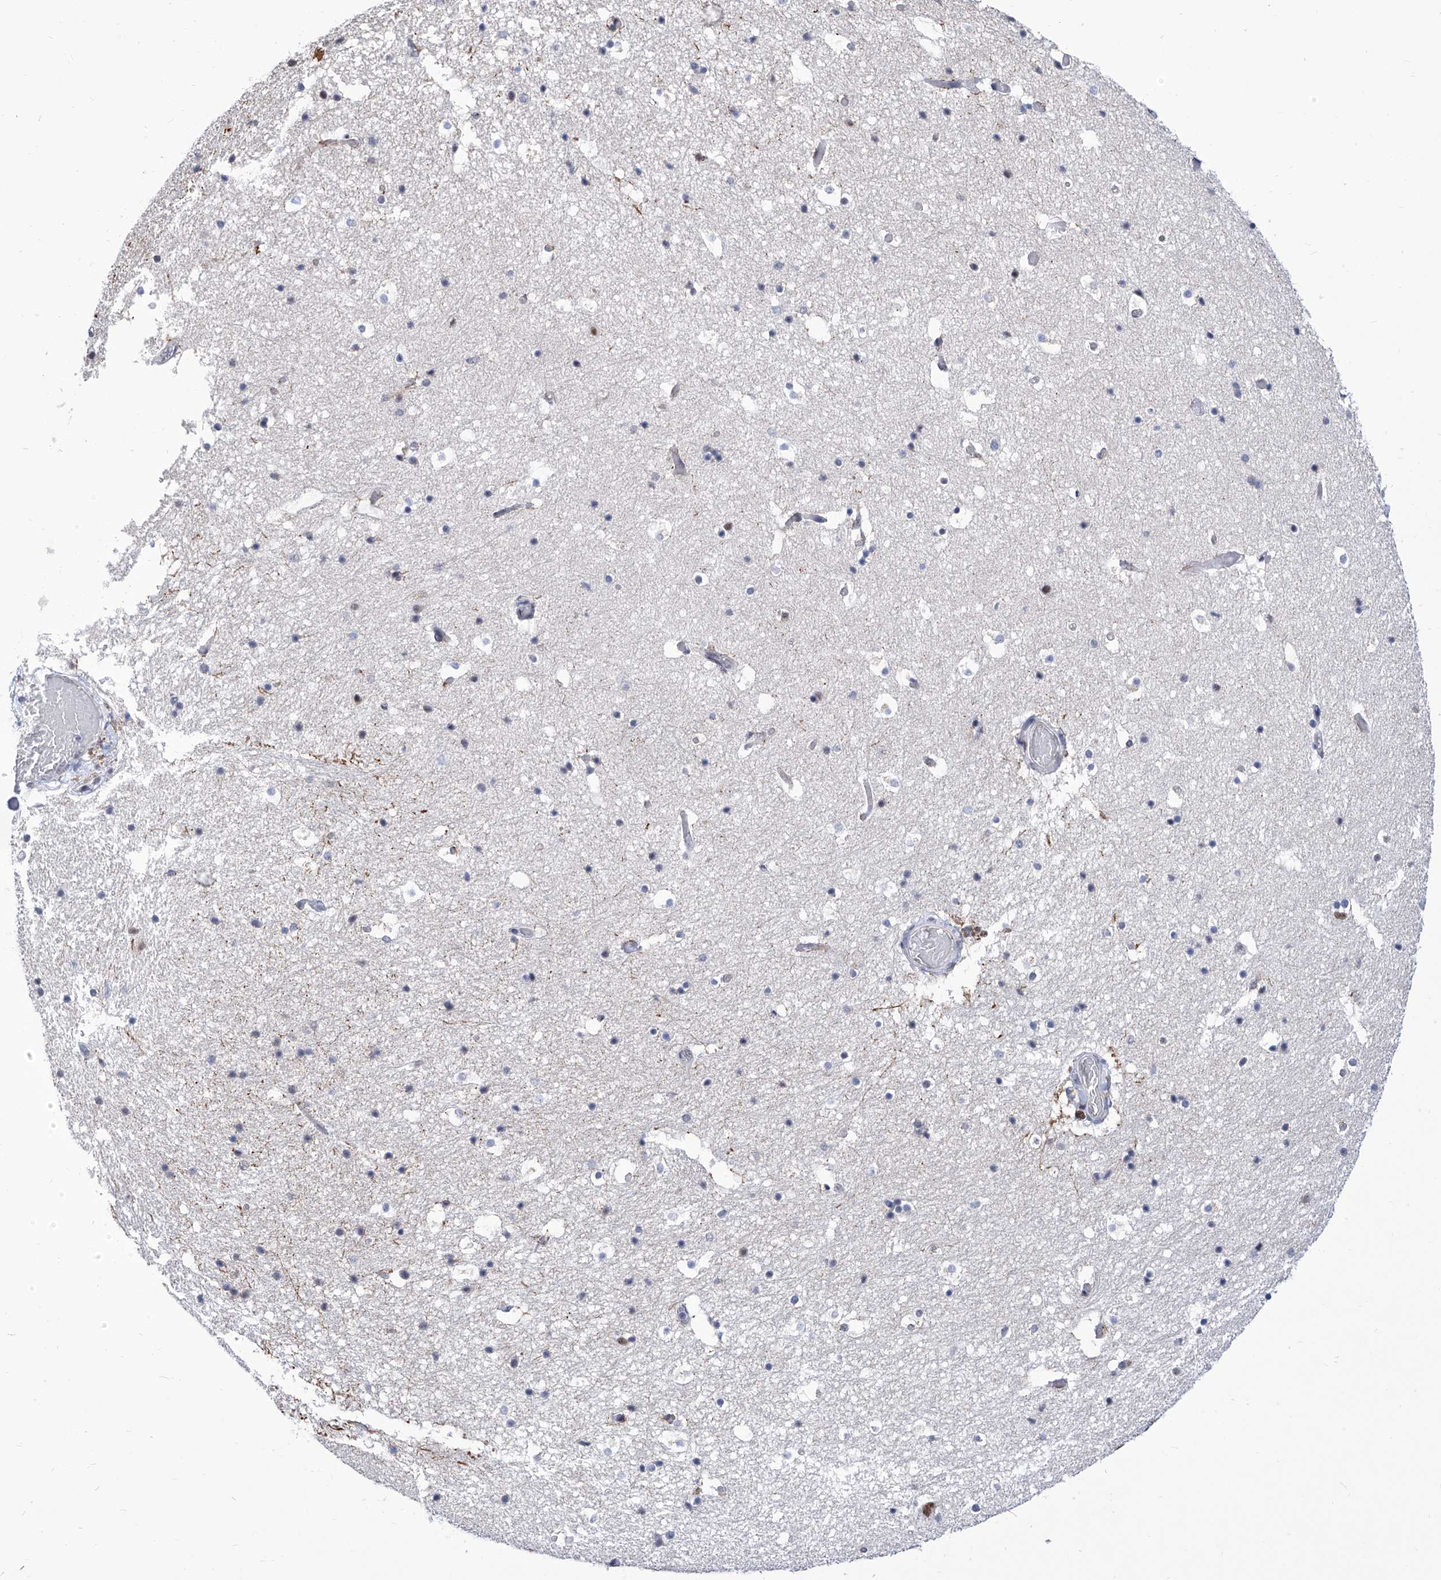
{"staining": {"intensity": "negative", "quantity": "none", "location": "none"}, "tissue": "hippocampus", "cell_type": "Glial cells", "image_type": "normal", "snomed": [{"axis": "morphology", "description": "Normal tissue, NOS"}, {"axis": "topography", "description": "Hippocampus"}], "caption": "IHC histopathology image of normal hippocampus: human hippocampus stained with DAB displays no significant protein staining in glial cells. (Stains: DAB immunohistochemistry (IHC) with hematoxylin counter stain, Microscopy: brightfield microscopy at high magnification).", "gene": "SART1", "patient": {"sex": "female", "age": 52}}